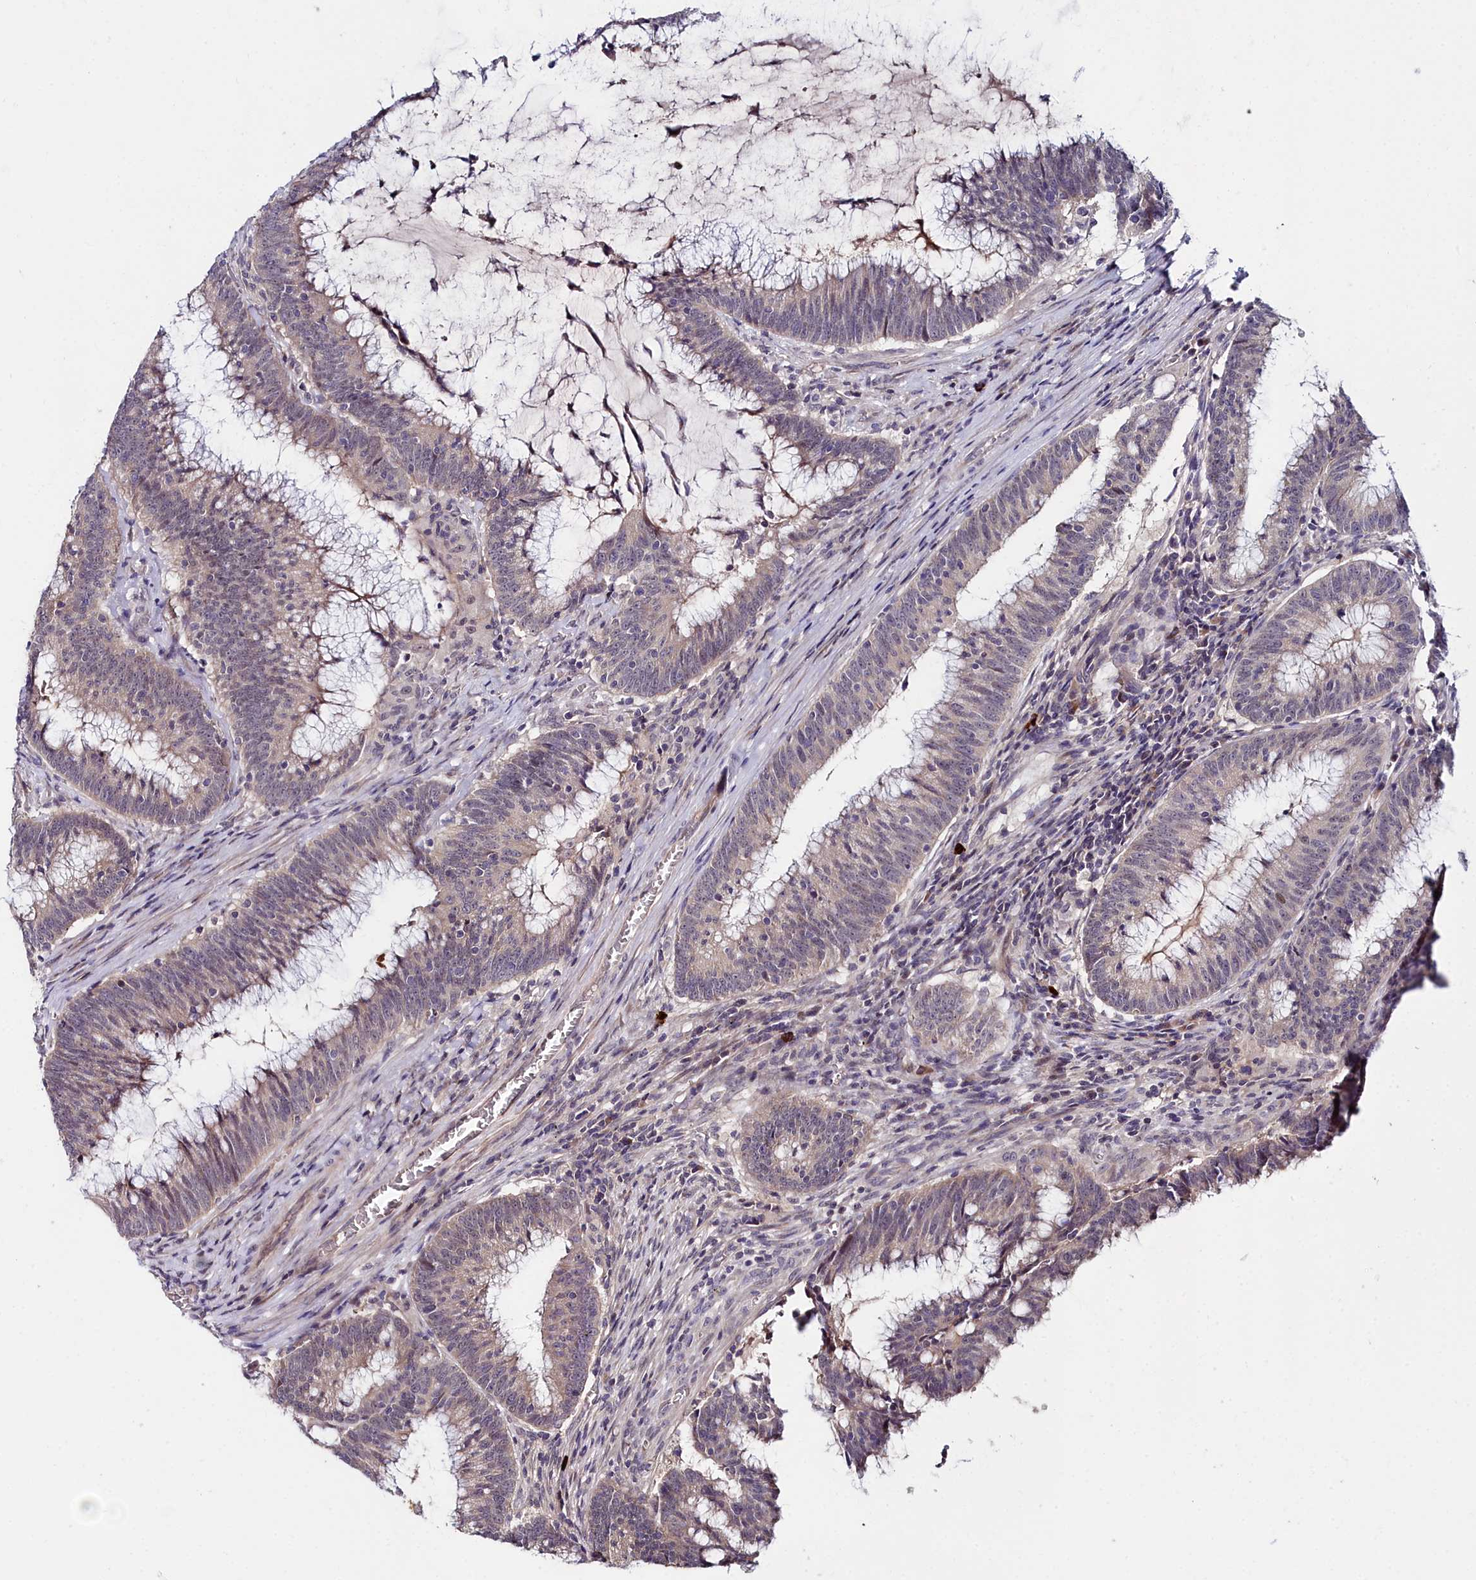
{"staining": {"intensity": "weak", "quantity": "25%-75%", "location": "nuclear"}, "tissue": "colorectal cancer", "cell_type": "Tumor cells", "image_type": "cancer", "snomed": [{"axis": "morphology", "description": "Adenocarcinoma, NOS"}, {"axis": "topography", "description": "Rectum"}], "caption": "A brown stain shows weak nuclear expression of a protein in human colorectal adenocarcinoma tumor cells.", "gene": "KCTD18", "patient": {"sex": "female", "age": 77}}